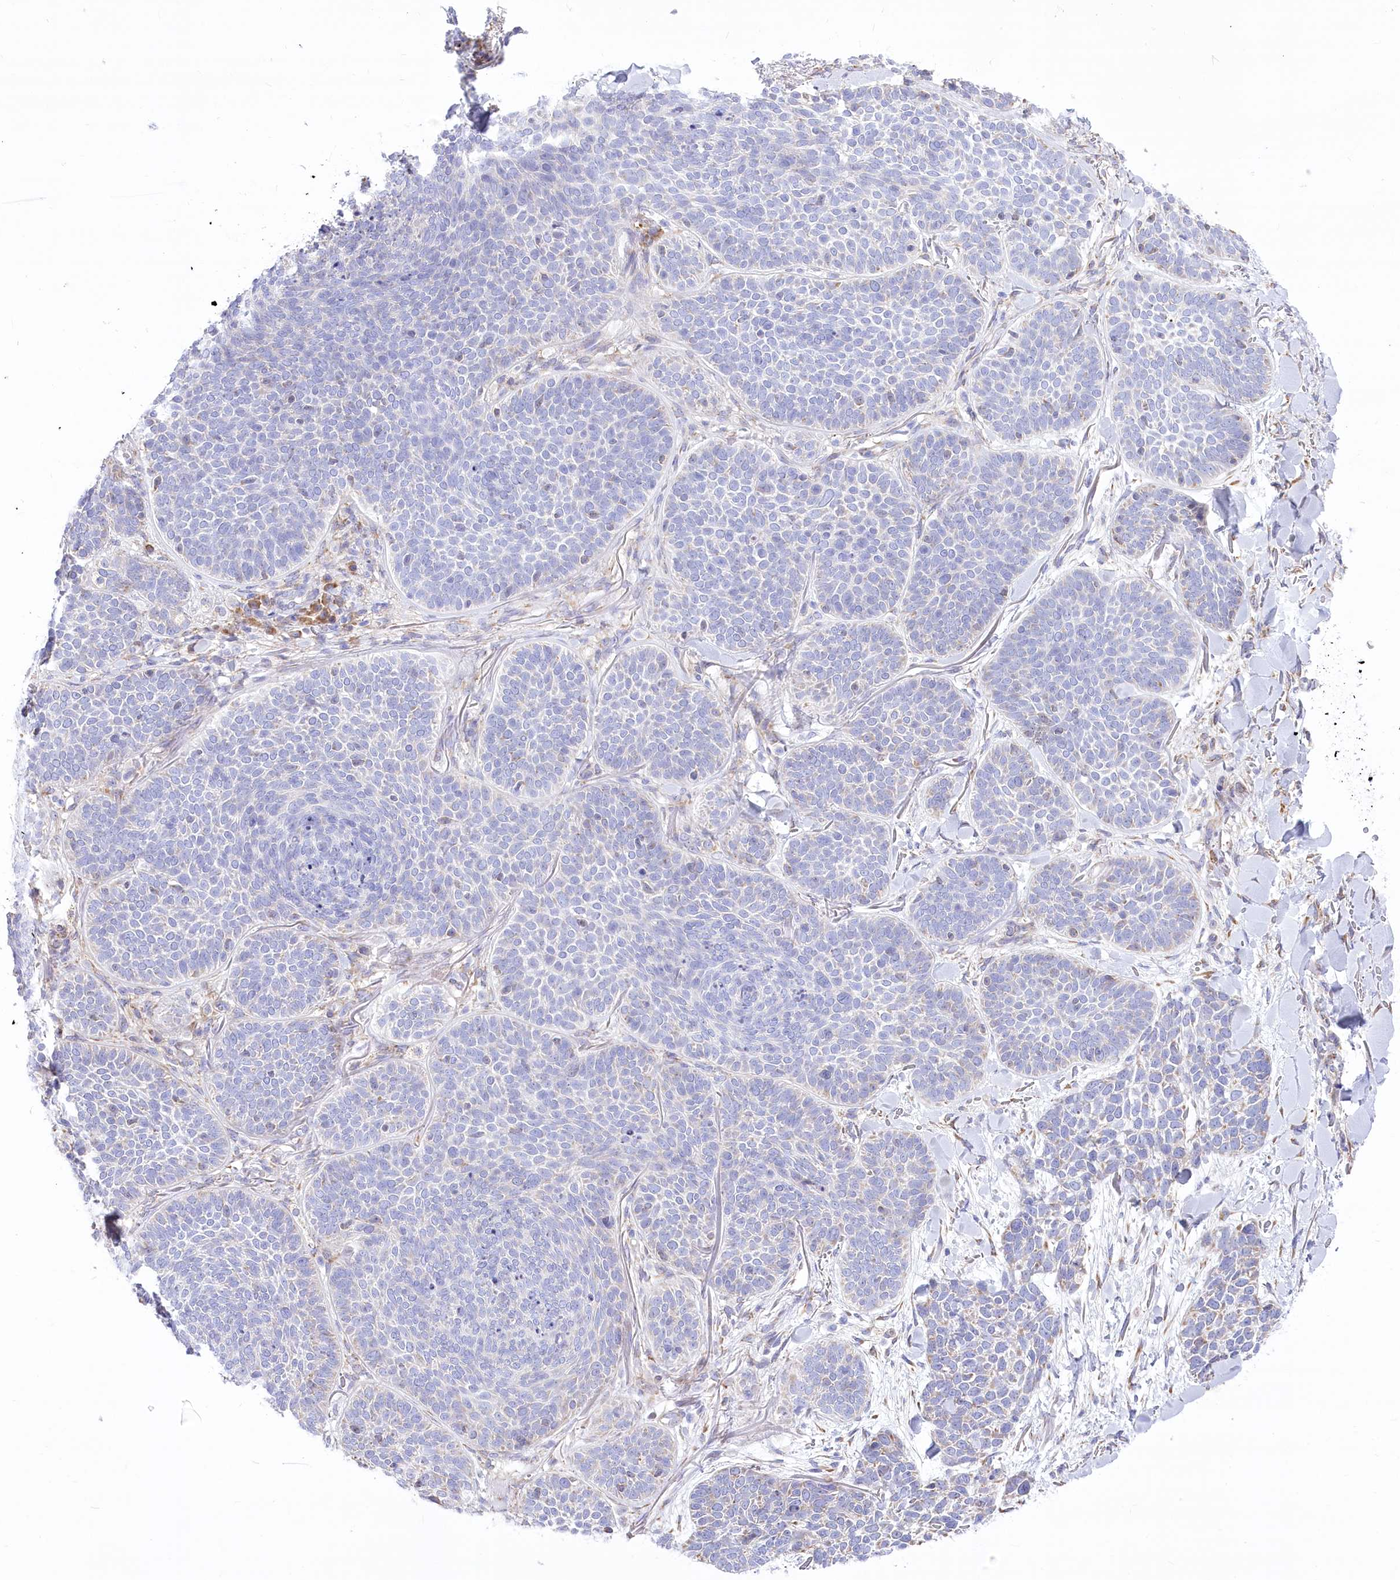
{"staining": {"intensity": "negative", "quantity": "none", "location": "none"}, "tissue": "skin cancer", "cell_type": "Tumor cells", "image_type": "cancer", "snomed": [{"axis": "morphology", "description": "Basal cell carcinoma"}, {"axis": "topography", "description": "Skin"}], "caption": "Protein analysis of skin cancer displays no significant staining in tumor cells.", "gene": "STT3B", "patient": {"sex": "male", "age": 85}}